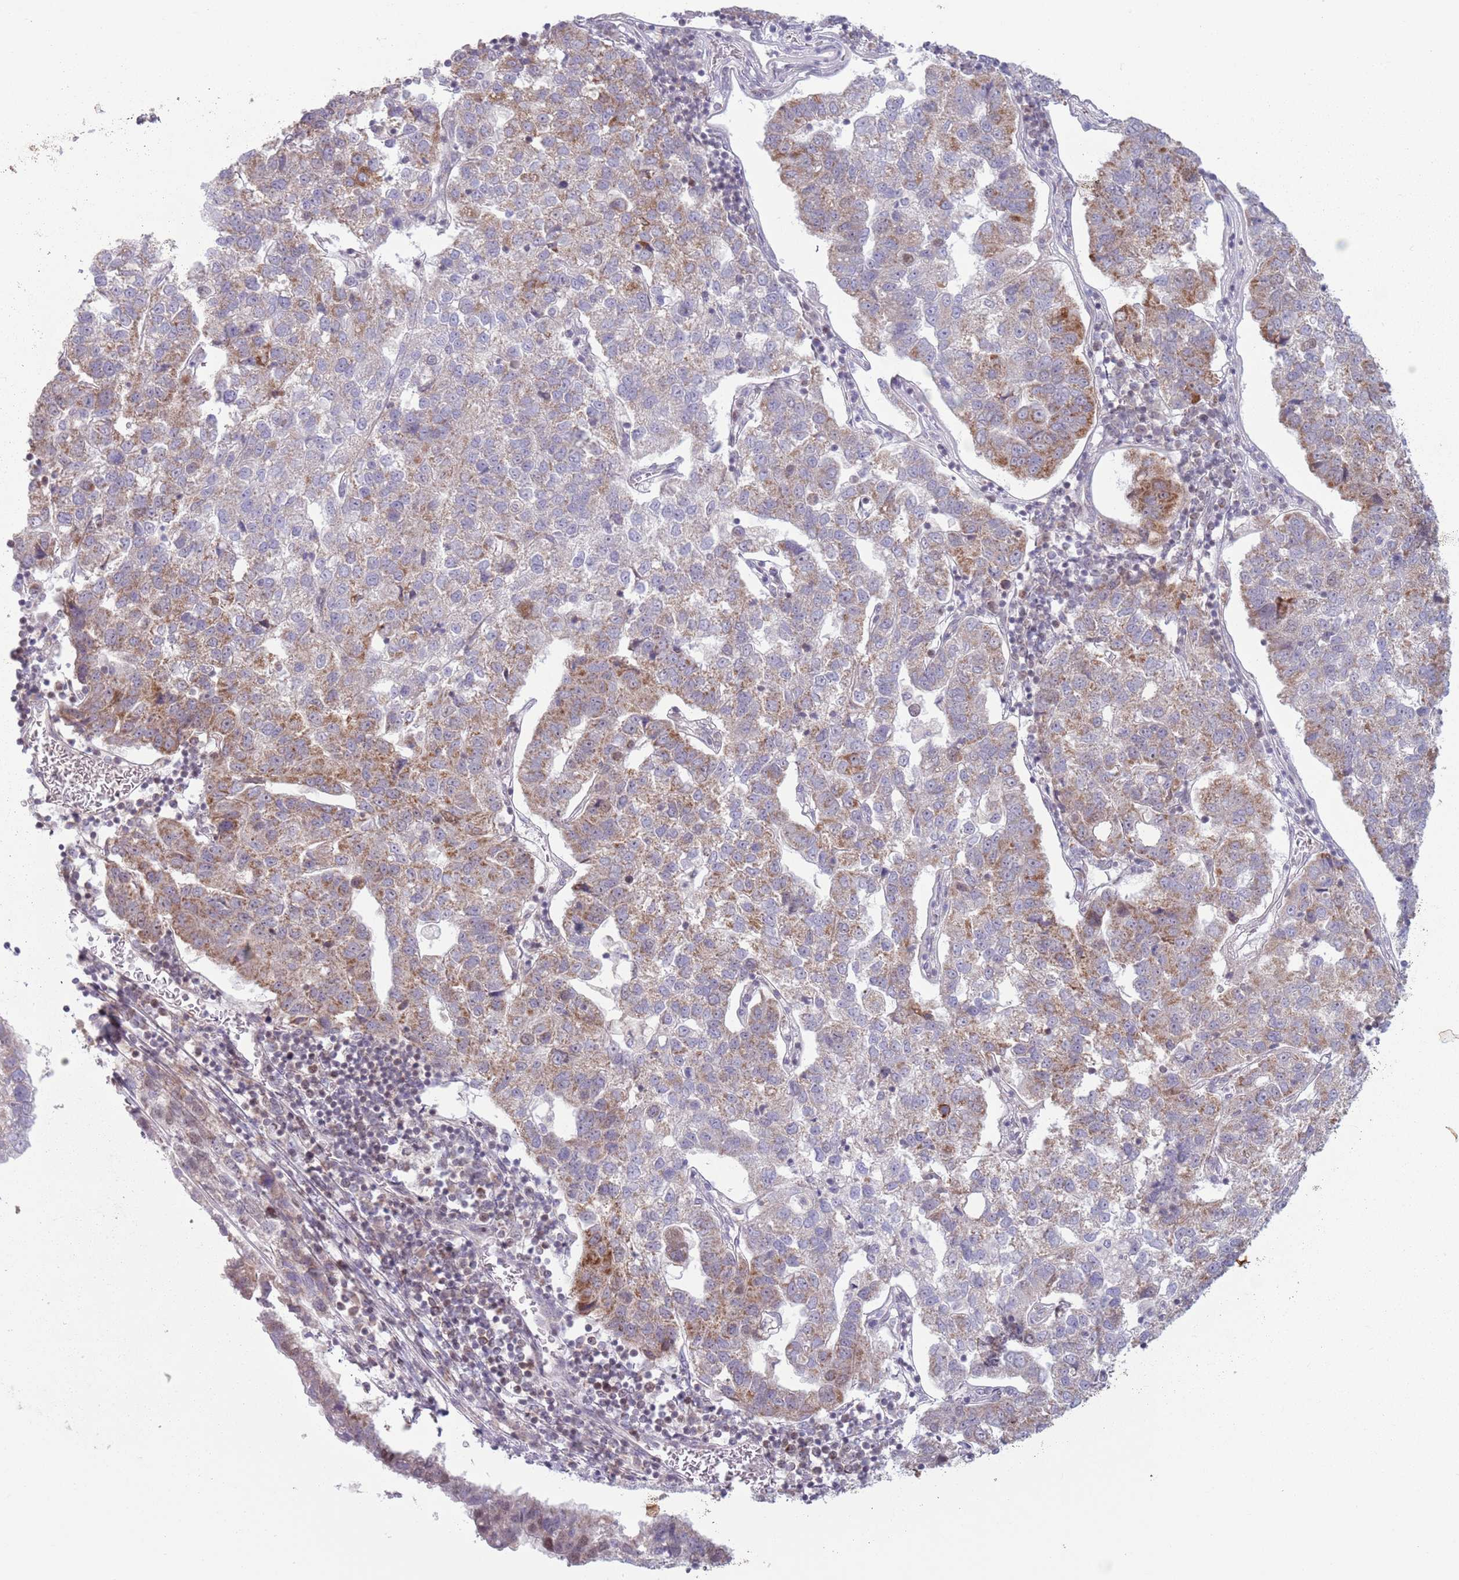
{"staining": {"intensity": "moderate", "quantity": "25%-75%", "location": "cytoplasmic/membranous"}, "tissue": "pancreatic cancer", "cell_type": "Tumor cells", "image_type": "cancer", "snomed": [{"axis": "morphology", "description": "Adenocarcinoma, NOS"}, {"axis": "topography", "description": "Pancreas"}], "caption": "Immunohistochemical staining of human pancreatic cancer reveals medium levels of moderate cytoplasmic/membranous staining in about 25%-75% of tumor cells.", "gene": "MRPL34", "patient": {"sex": "female", "age": 61}}